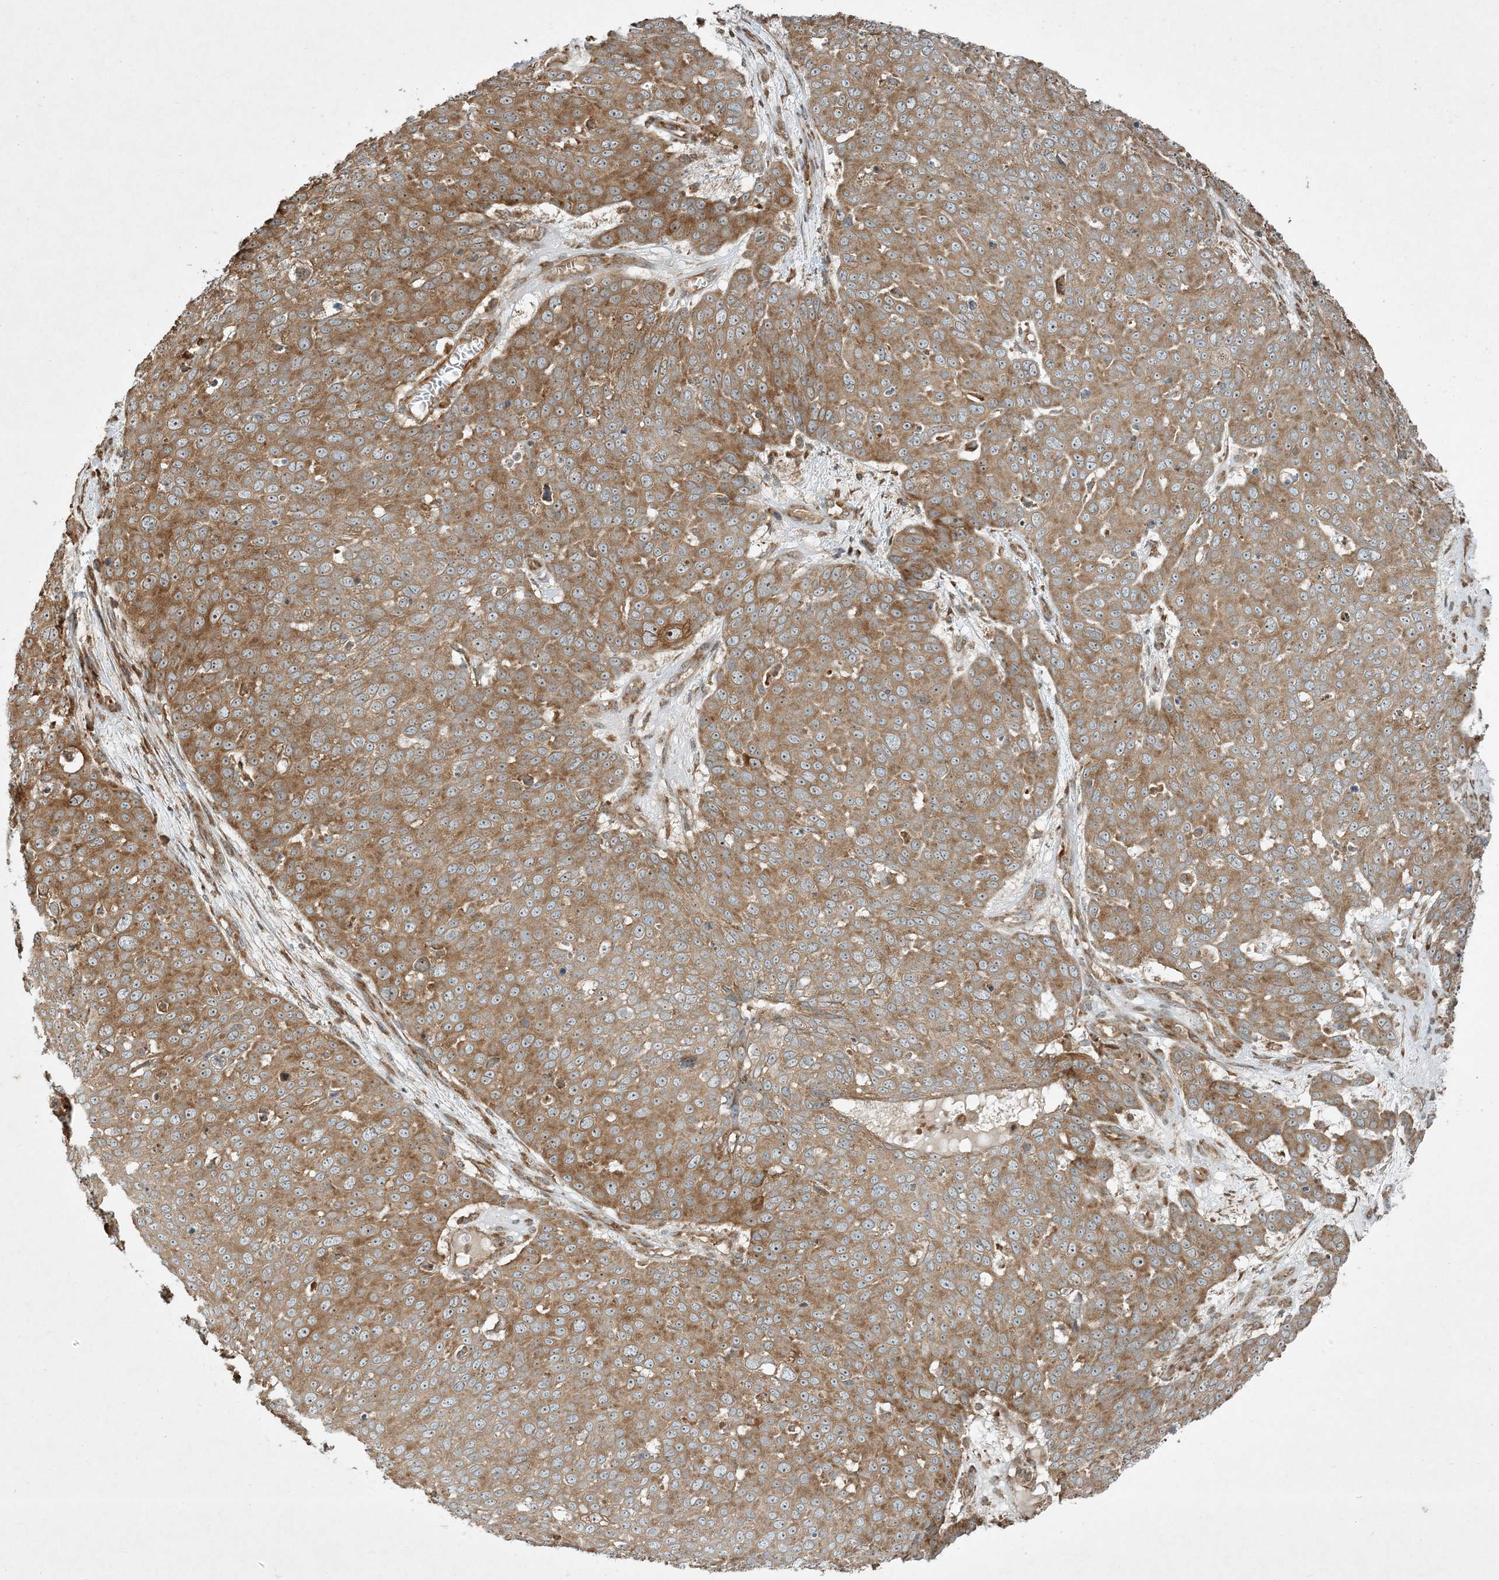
{"staining": {"intensity": "moderate", "quantity": ">75%", "location": "cytoplasmic/membranous"}, "tissue": "skin cancer", "cell_type": "Tumor cells", "image_type": "cancer", "snomed": [{"axis": "morphology", "description": "Squamous cell carcinoma, NOS"}, {"axis": "topography", "description": "Skin"}], "caption": "Human skin cancer stained with a protein marker reveals moderate staining in tumor cells.", "gene": "COMMD8", "patient": {"sex": "male", "age": 71}}